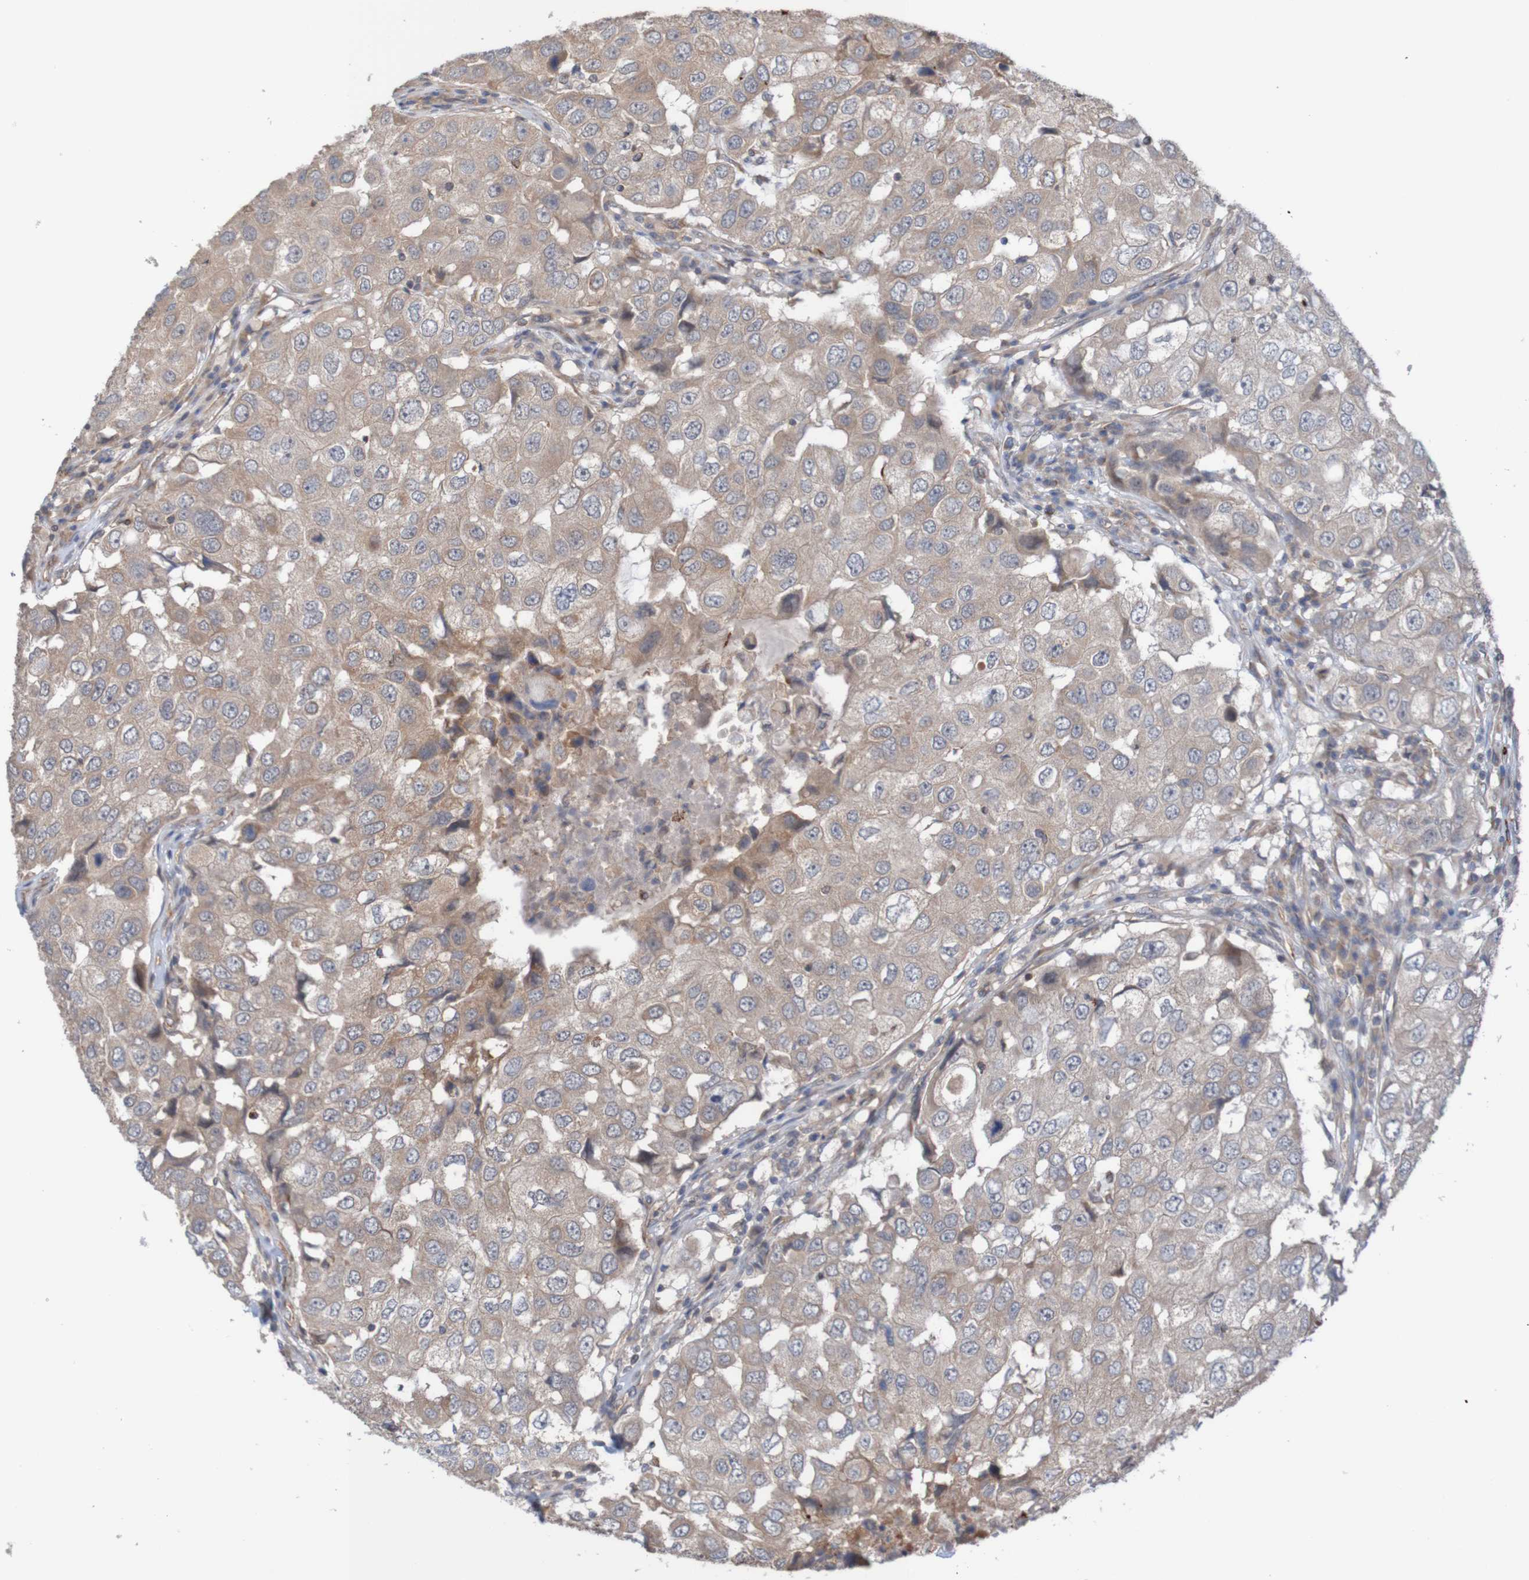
{"staining": {"intensity": "weak", "quantity": ">75%", "location": "cytoplasmic/membranous"}, "tissue": "breast cancer", "cell_type": "Tumor cells", "image_type": "cancer", "snomed": [{"axis": "morphology", "description": "Duct carcinoma"}, {"axis": "topography", "description": "Breast"}], "caption": "IHC staining of breast cancer, which shows low levels of weak cytoplasmic/membranous staining in approximately >75% of tumor cells indicating weak cytoplasmic/membranous protein positivity. The staining was performed using DAB (3,3'-diaminobenzidine) (brown) for protein detection and nuclei were counterstained in hematoxylin (blue).", "gene": "ST8SIA6", "patient": {"sex": "female", "age": 27}}